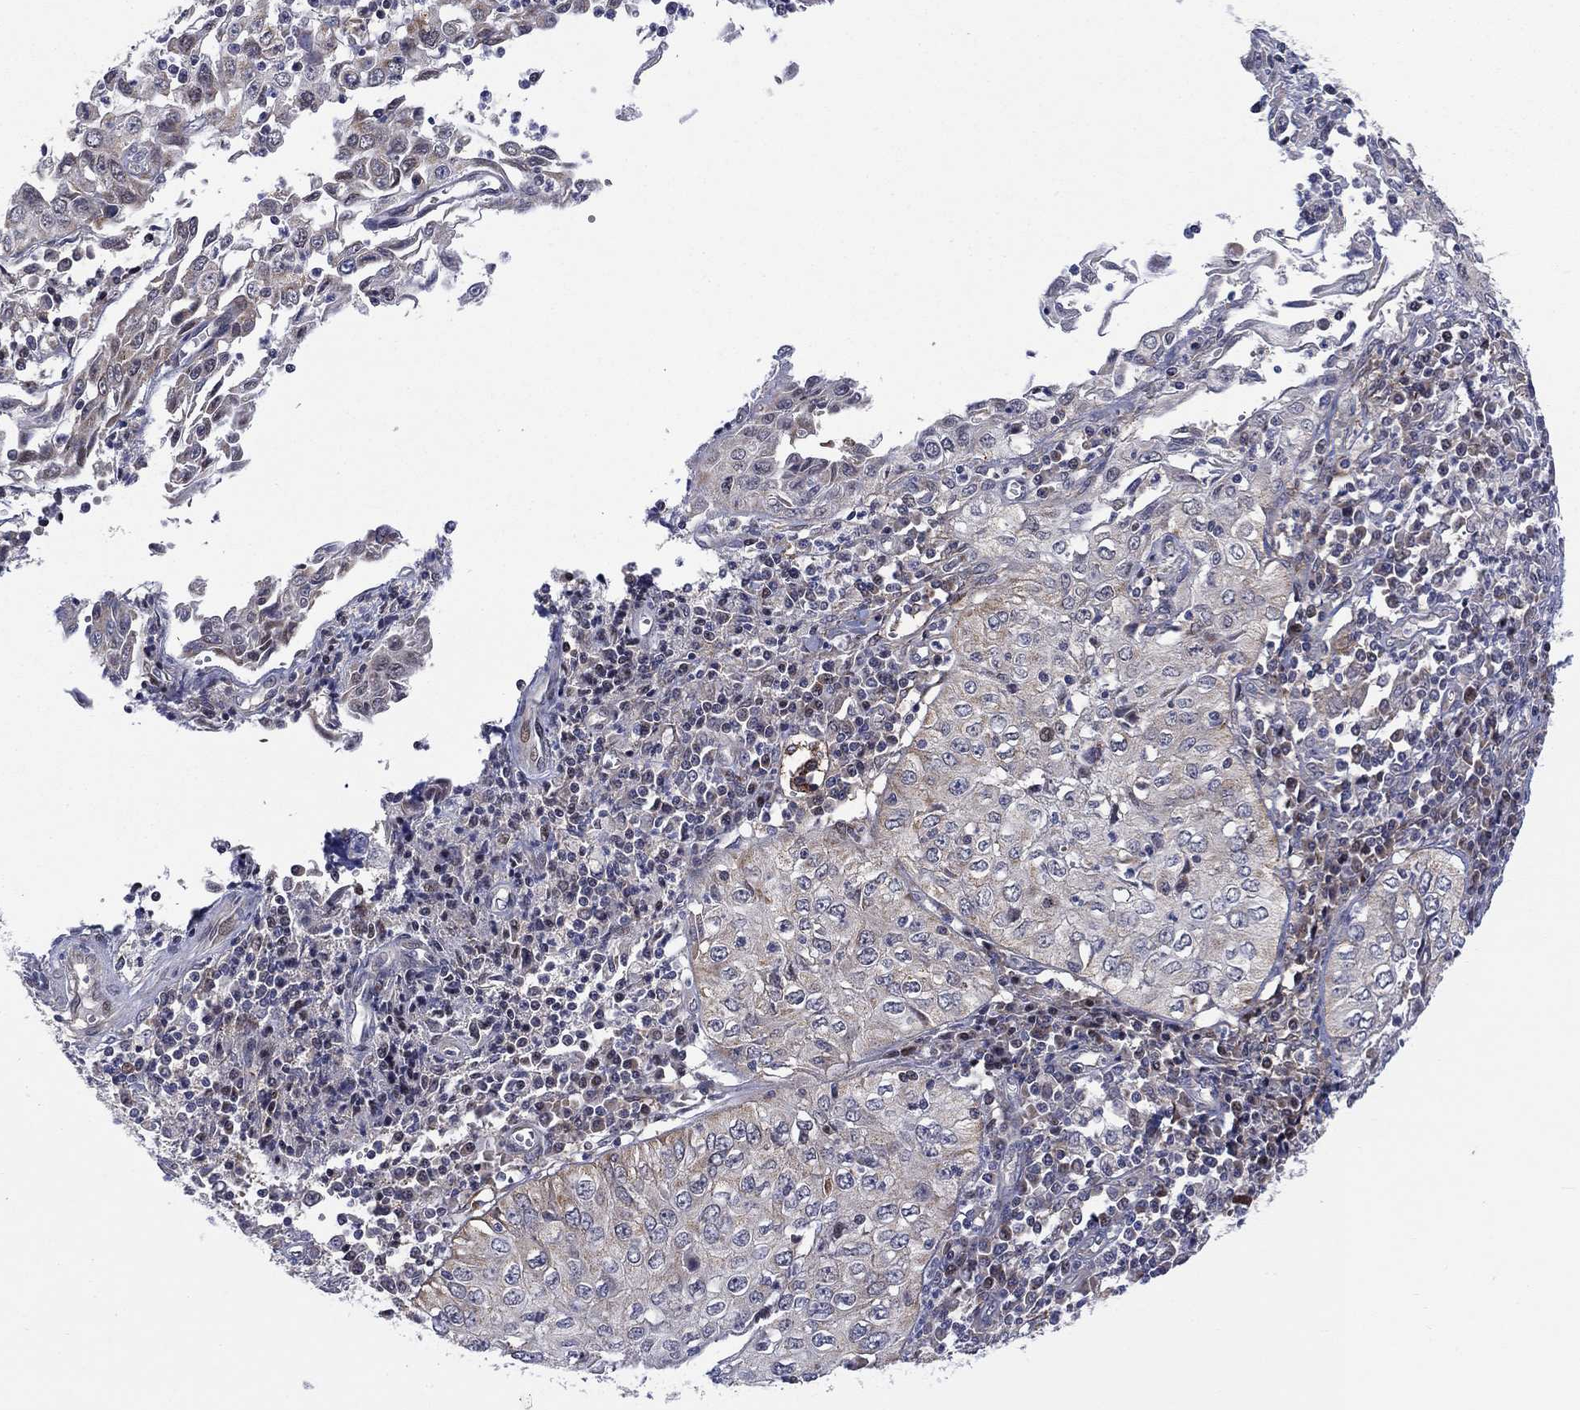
{"staining": {"intensity": "weak", "quantity": "<25%", "location": "cytoplasmic/membranous"}, "tissue": "cervical cancer", "cell_type": "Tumor cells", "image_type": "cancer", "snomed": [{"axis": "morphology", "description": "Squamous cell carcinoma, NOS"}, {"axis": "topography", "description": "Cervix"}], "caption": "Tumor cells are negative for brown protein staining in squamous cell carcinoma (cervical). (DAB (3,3'-diaminobenzidine) immunohistochemistry visualized using brightfield microscopy, high magnification).", "gene": "SLC35F2", "patient": {"sex": "female", "age": 24}}